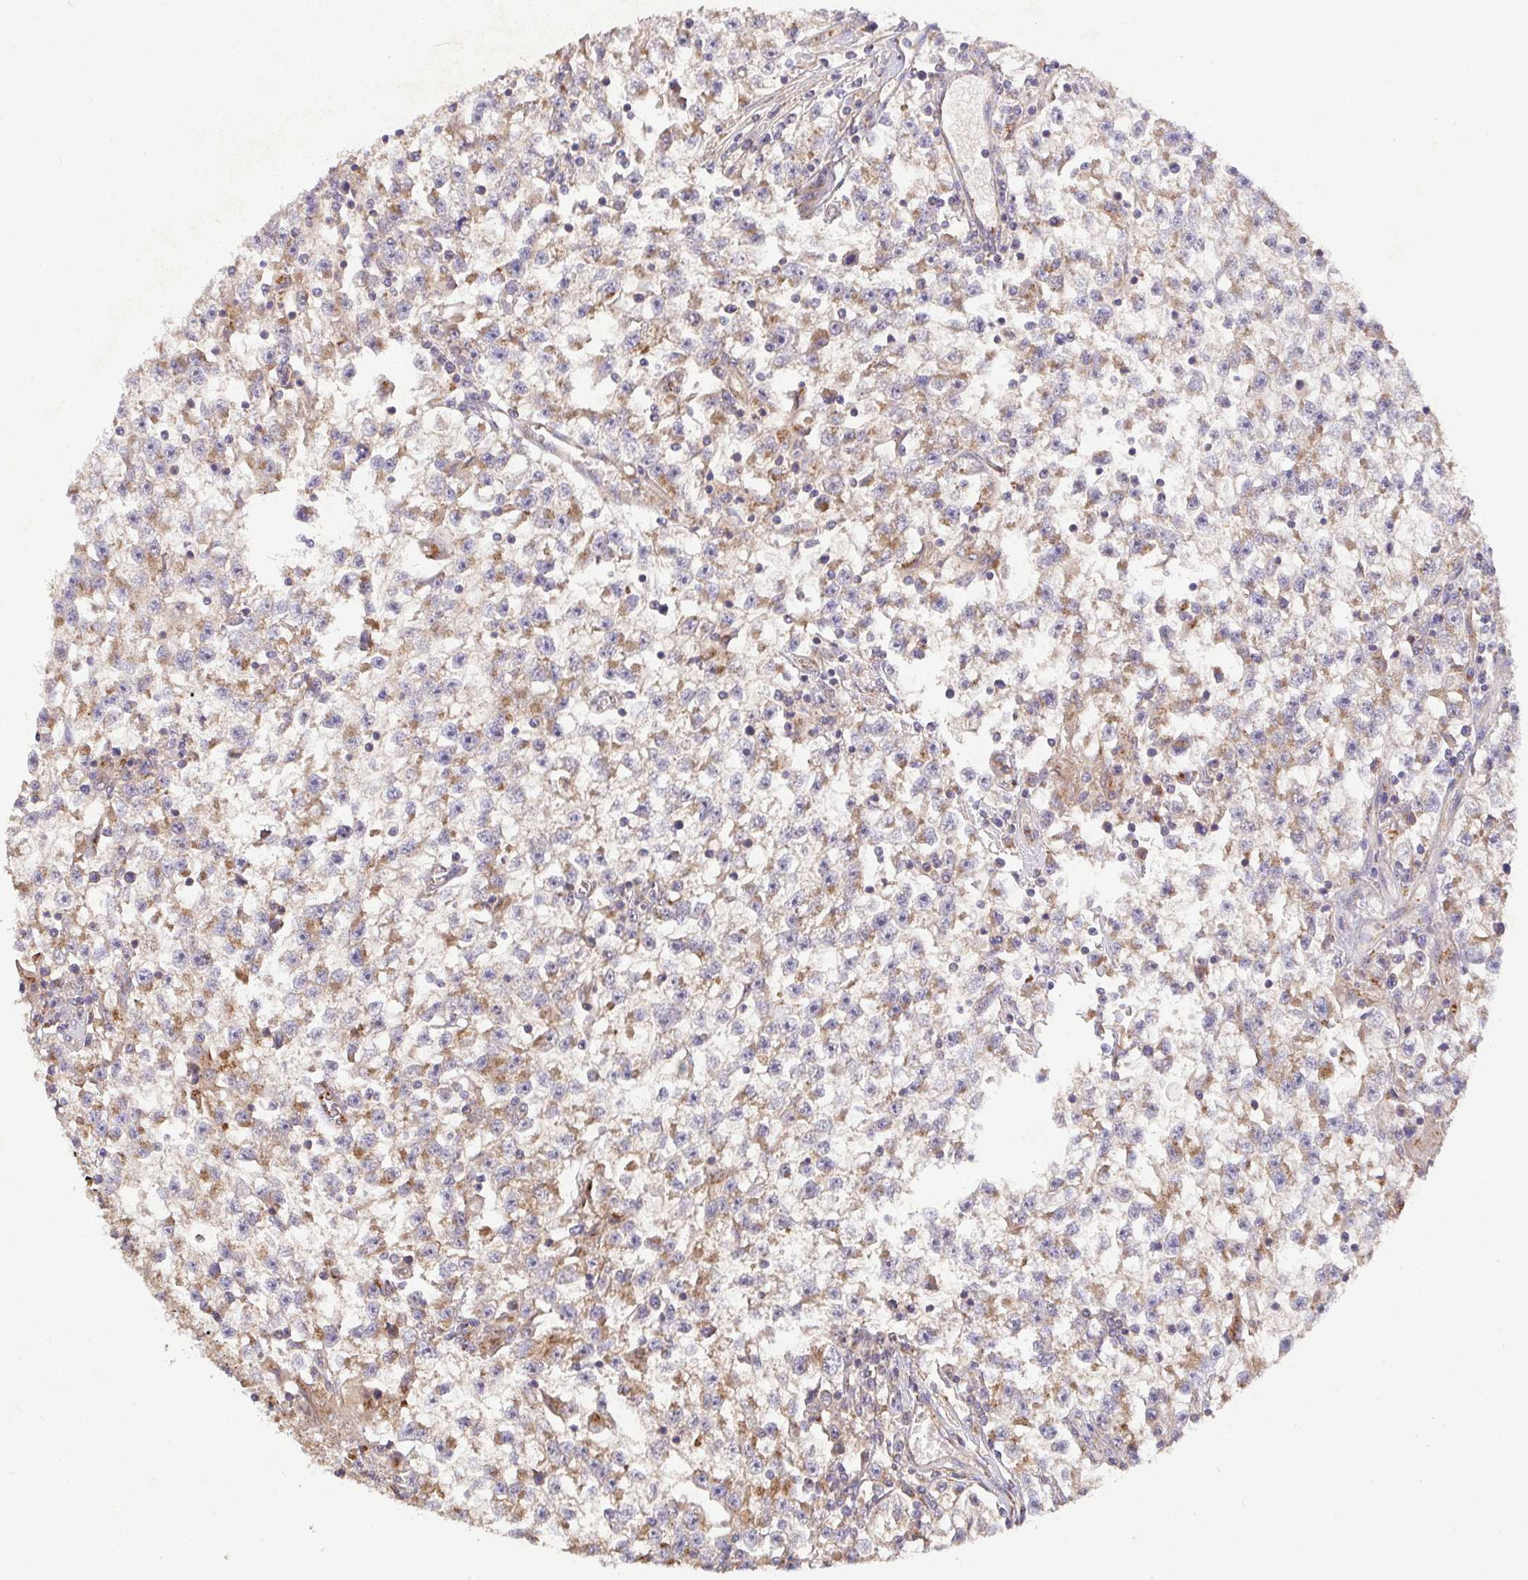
{"staining": {"intensity": "weak", "quantity": ">75%", "location": "cytoplasmic/membranous"}, "tissue": "testis cancer", "cell_type": "Tumor cells", "image_type": "cancer", "snomed": [{"axis": "morphology", "description": "Seminoma, NOS"}, {"axis": "topography", "description": "Testis"}], "caption": "Weak cytoplasmic/membranous staining is present in approximately >75% of tumor cells in seminoma (testis). (Stains: DAB (3,3'-diaminobenzidine) in brown, nuclei in blue, Microscopy: brightfield microscopy at high magnification).", "gene": "TM9SF4", "patient": {"sex": "male", "age": 31}}